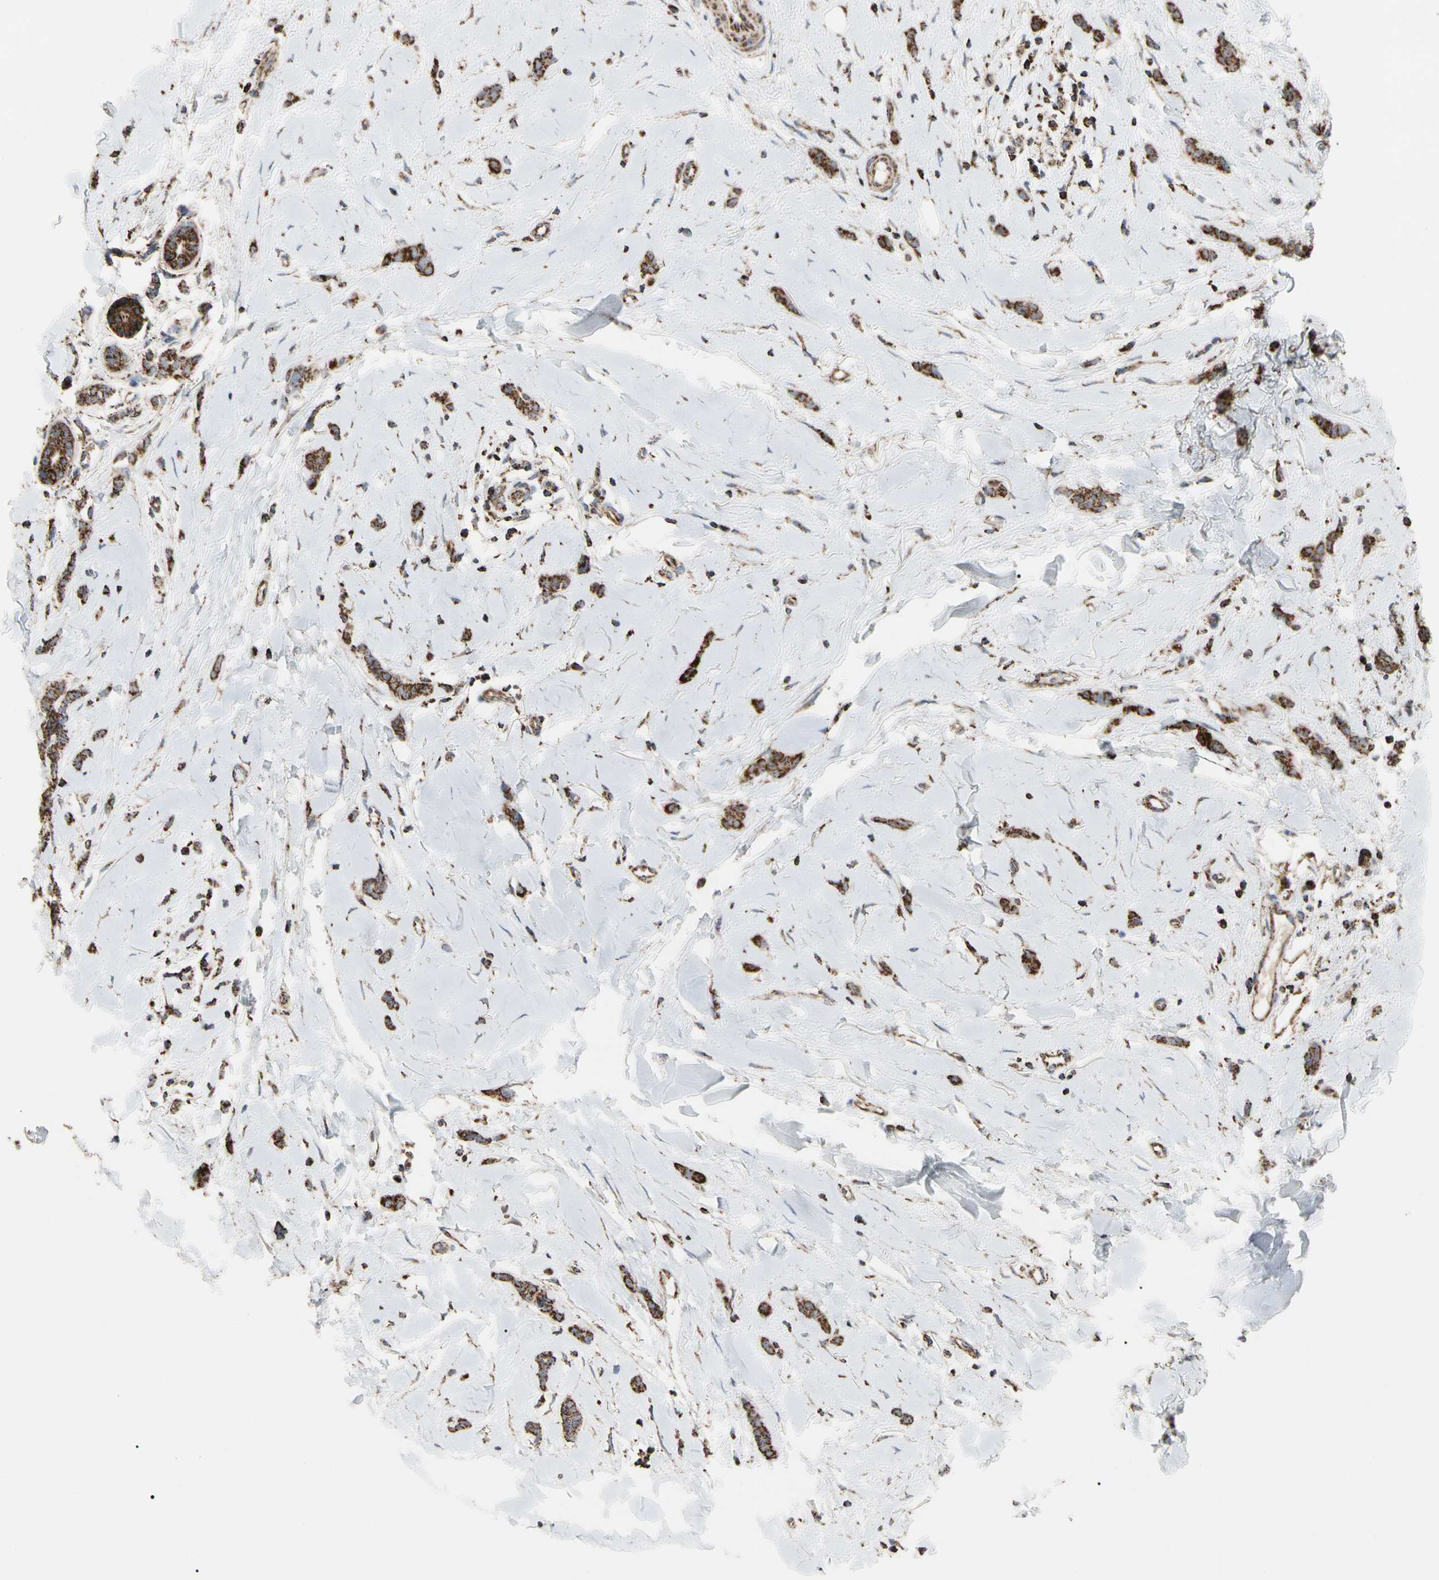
{"staining": {"intensity": "strong", "quantity": ">75%", "location": "cytoplasmic/membranous"}, "tissue": "breast cancer", "cell_type": "Tumor cells", "image_type": "cancer", "snomed": [{"axis": "morphology", "description": "Lobular carcinoma"}, {"axis": "topography", "description": "Skin"}, {"axis": "topography", "description": "Breast"}], "caption": "Lobular carcinoma (breast) stained with a protein marker demonstrates strong staining in tumor cells.", "gene": "FAM110B", "patient": {"sex": "female", "age": 46}}